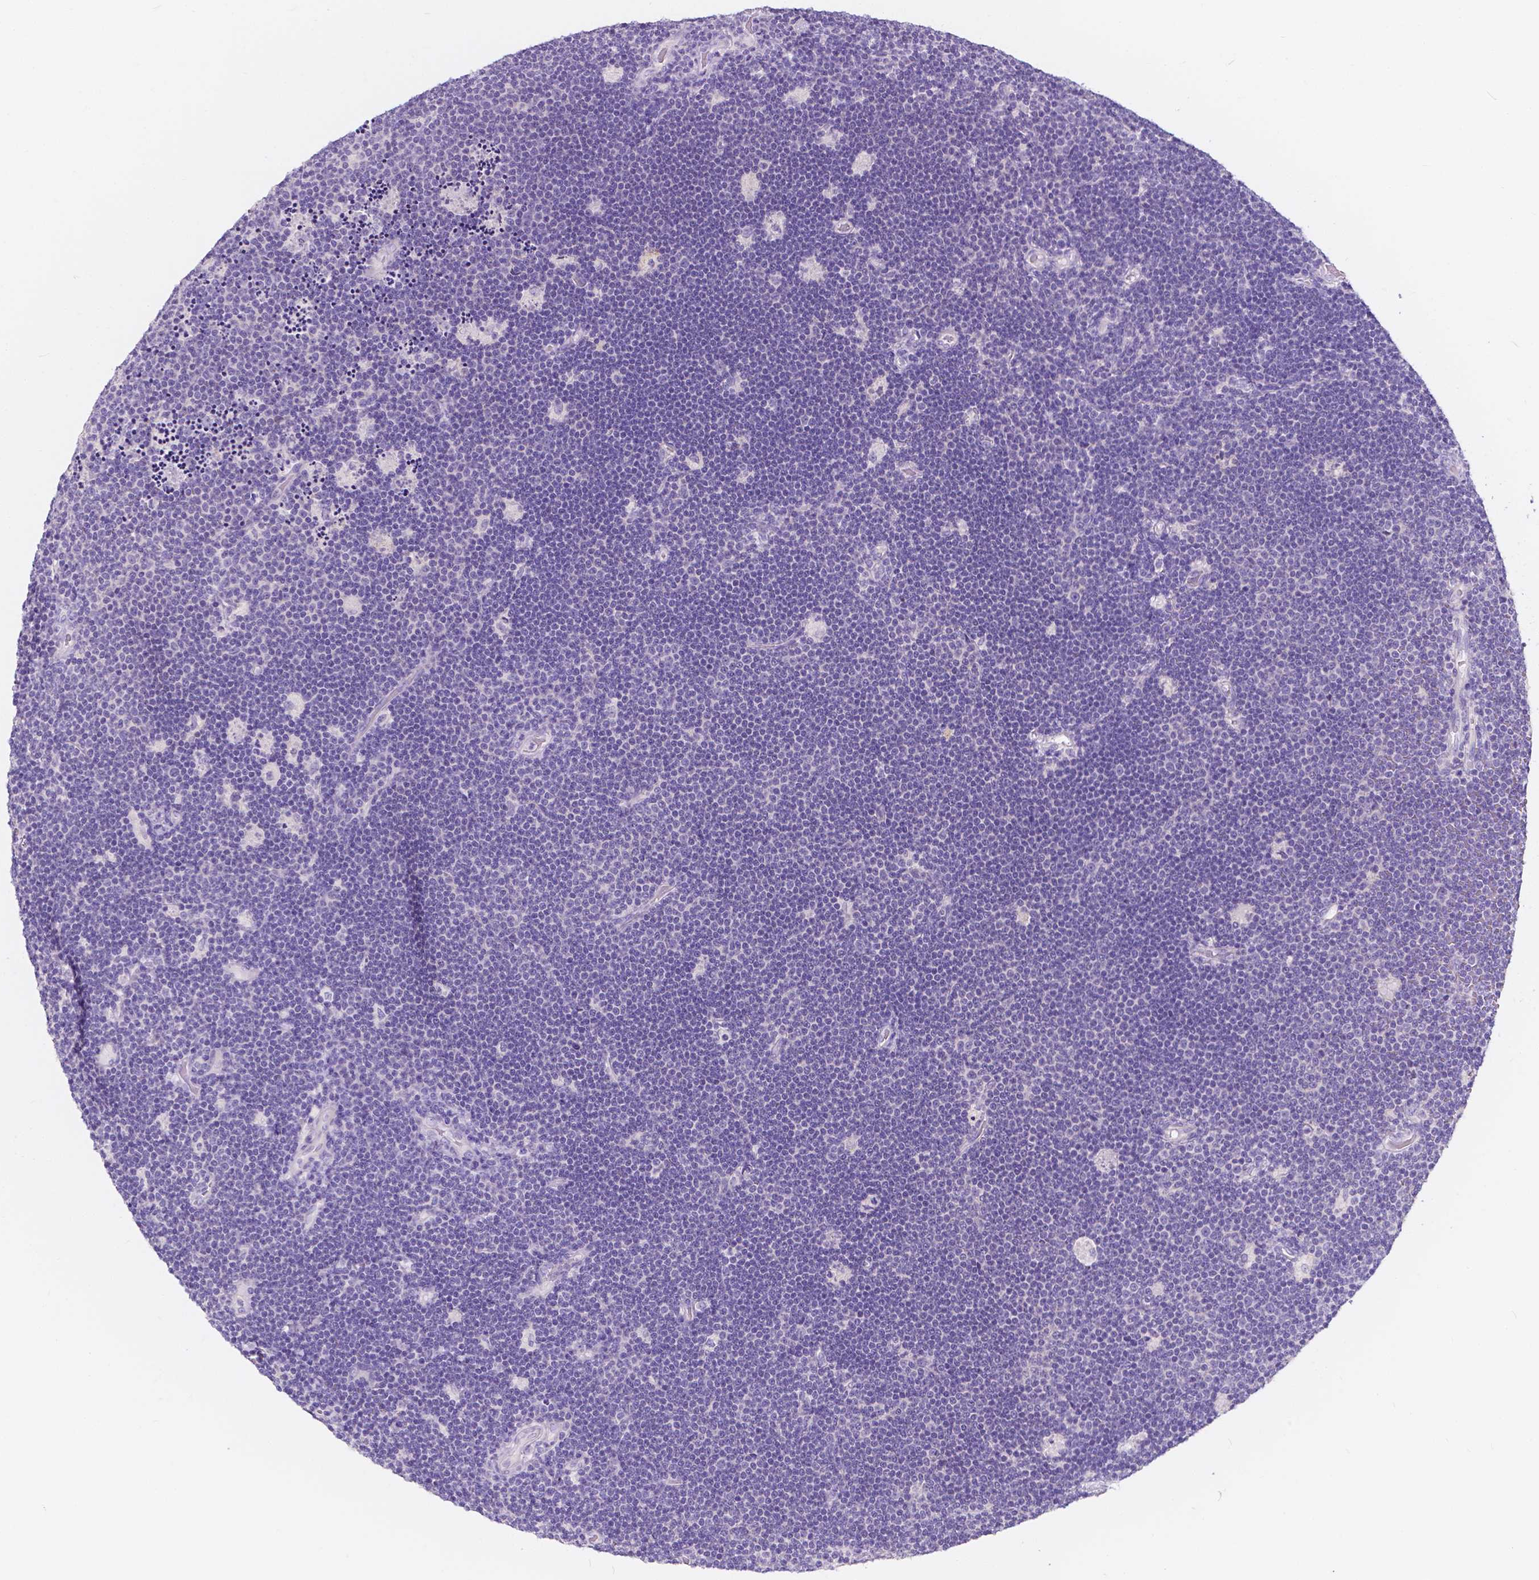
{"staining": {"intensity": "negative", "quantity": "none", "location": "none"}, "tissue": "lymphoma", "cell_type": "Tumor cells", "image_type": "cancer", "snomed": [{"axis": "morphology", "description": "Malignant lymphoma, non-Hodgkin's type, Low grade"}, {"axis": "topography", "description": "Brain"}], "caption": "Immunohistochemistry (IHC) micrograph of human malignant lymphoma, non-Hodgkin's type (low-grade) stained for a protein (brown), which shows no staining in tumor cells. (Brightfield microscopy of DAB (3,3'-diaminobenzidine) immunohistochemistry at high magnification).", "gene": "CLSTN2", "patient": {"sex": "female", "age": 66}}